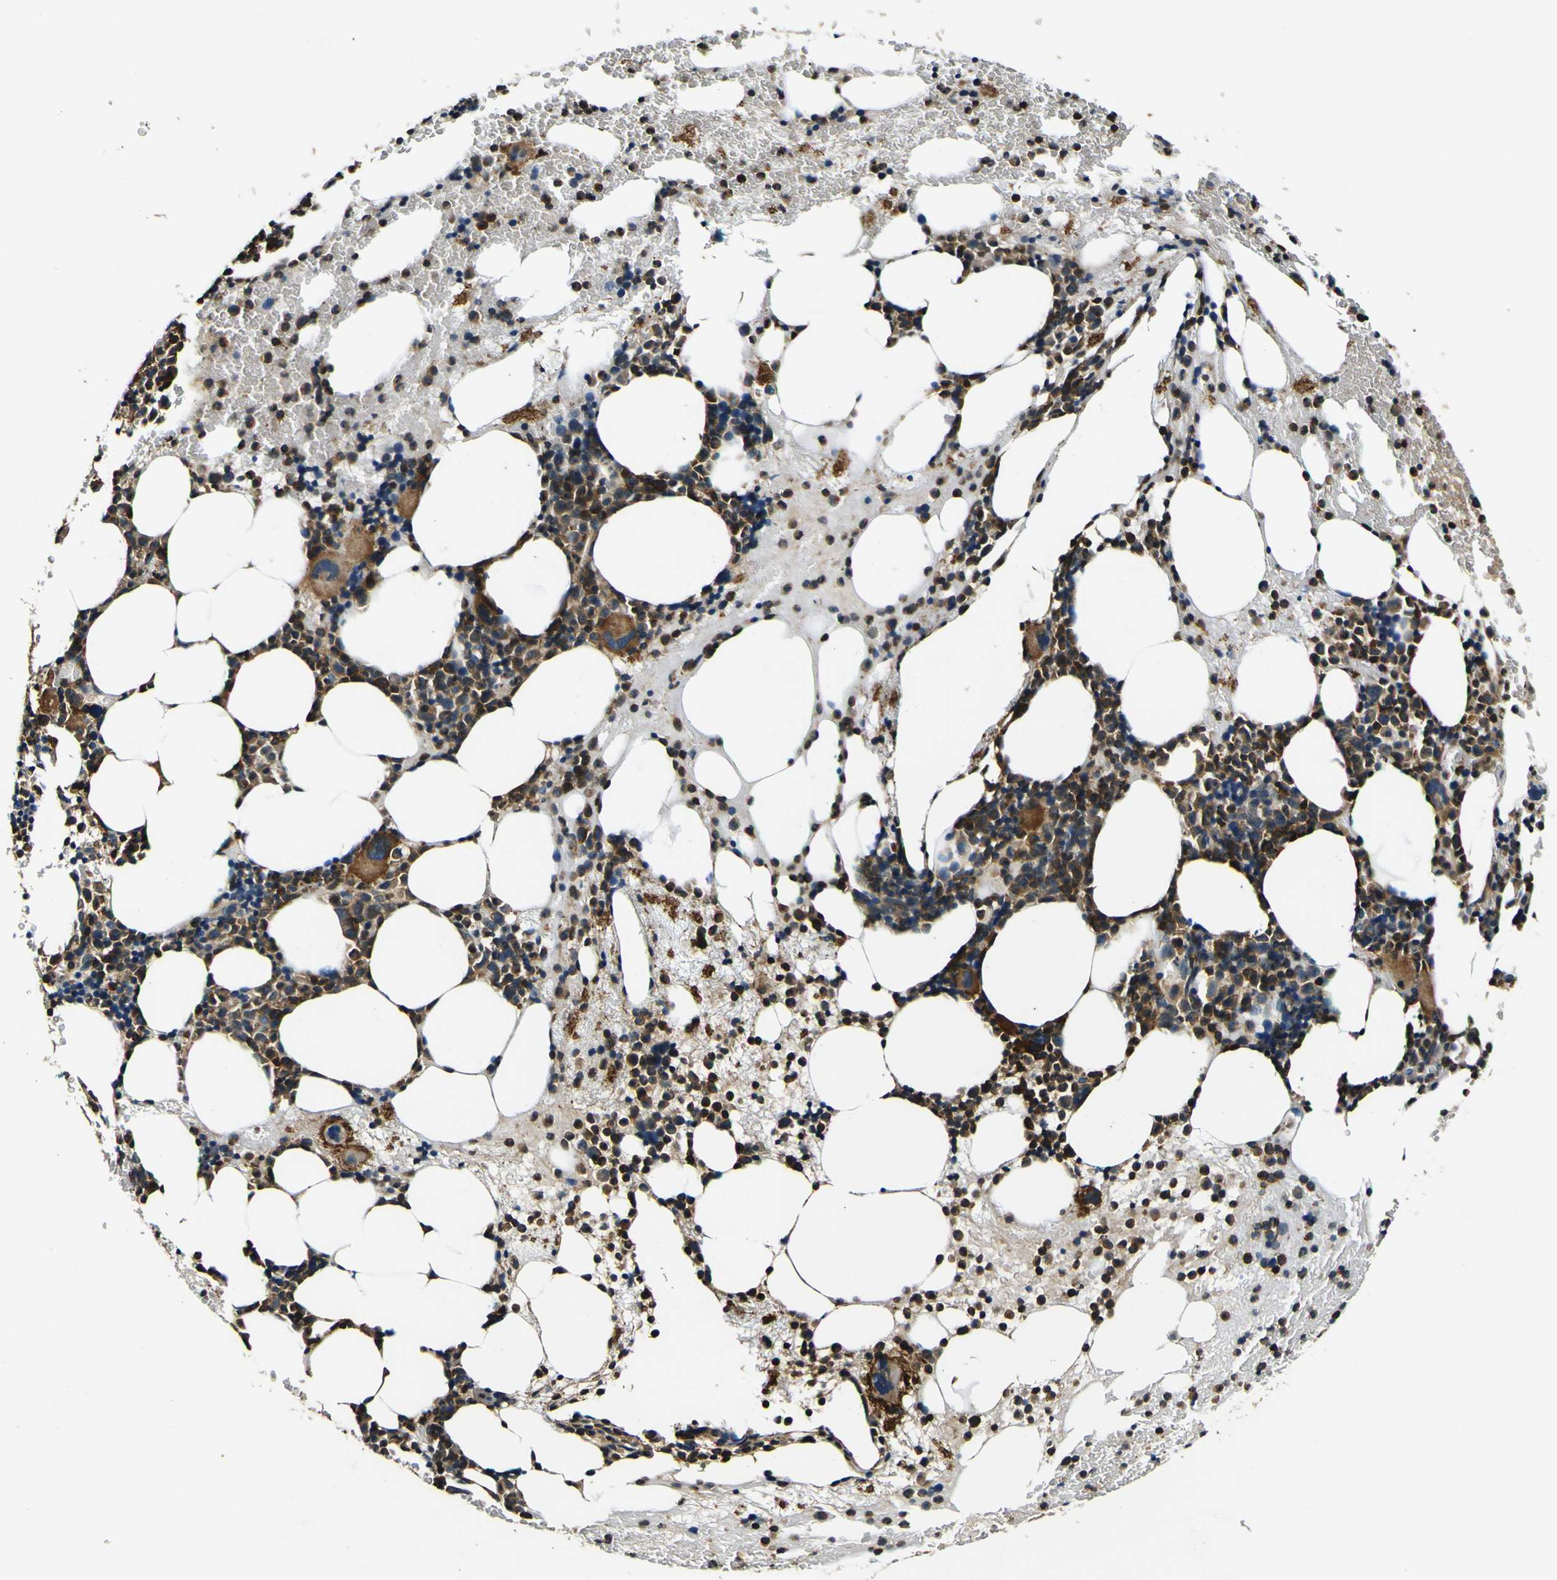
{"staining": {"intensity": "moderate", "quantity": "25%-75%", "location": "cytoplasmic/membranous"}, "tissue": "bone marrow", "cell_type": "Hematopoietic cells", "image_type": "normal", "snomed": [{"axis": "morphology", "description": "Normal tissue, NOS"}, {"axis": "morphology", "description": "Inflammation, NOS"}, {"axis": "topography", "description": "Bone marrow"}], "caption": "A brown stain highlights moderate cytoplasmic/membranous expression of a protein in hematopoietic cells of benign human bone marrow.", "gene": "RHOT2", "patient": {"sex": "female", "age": 76}}